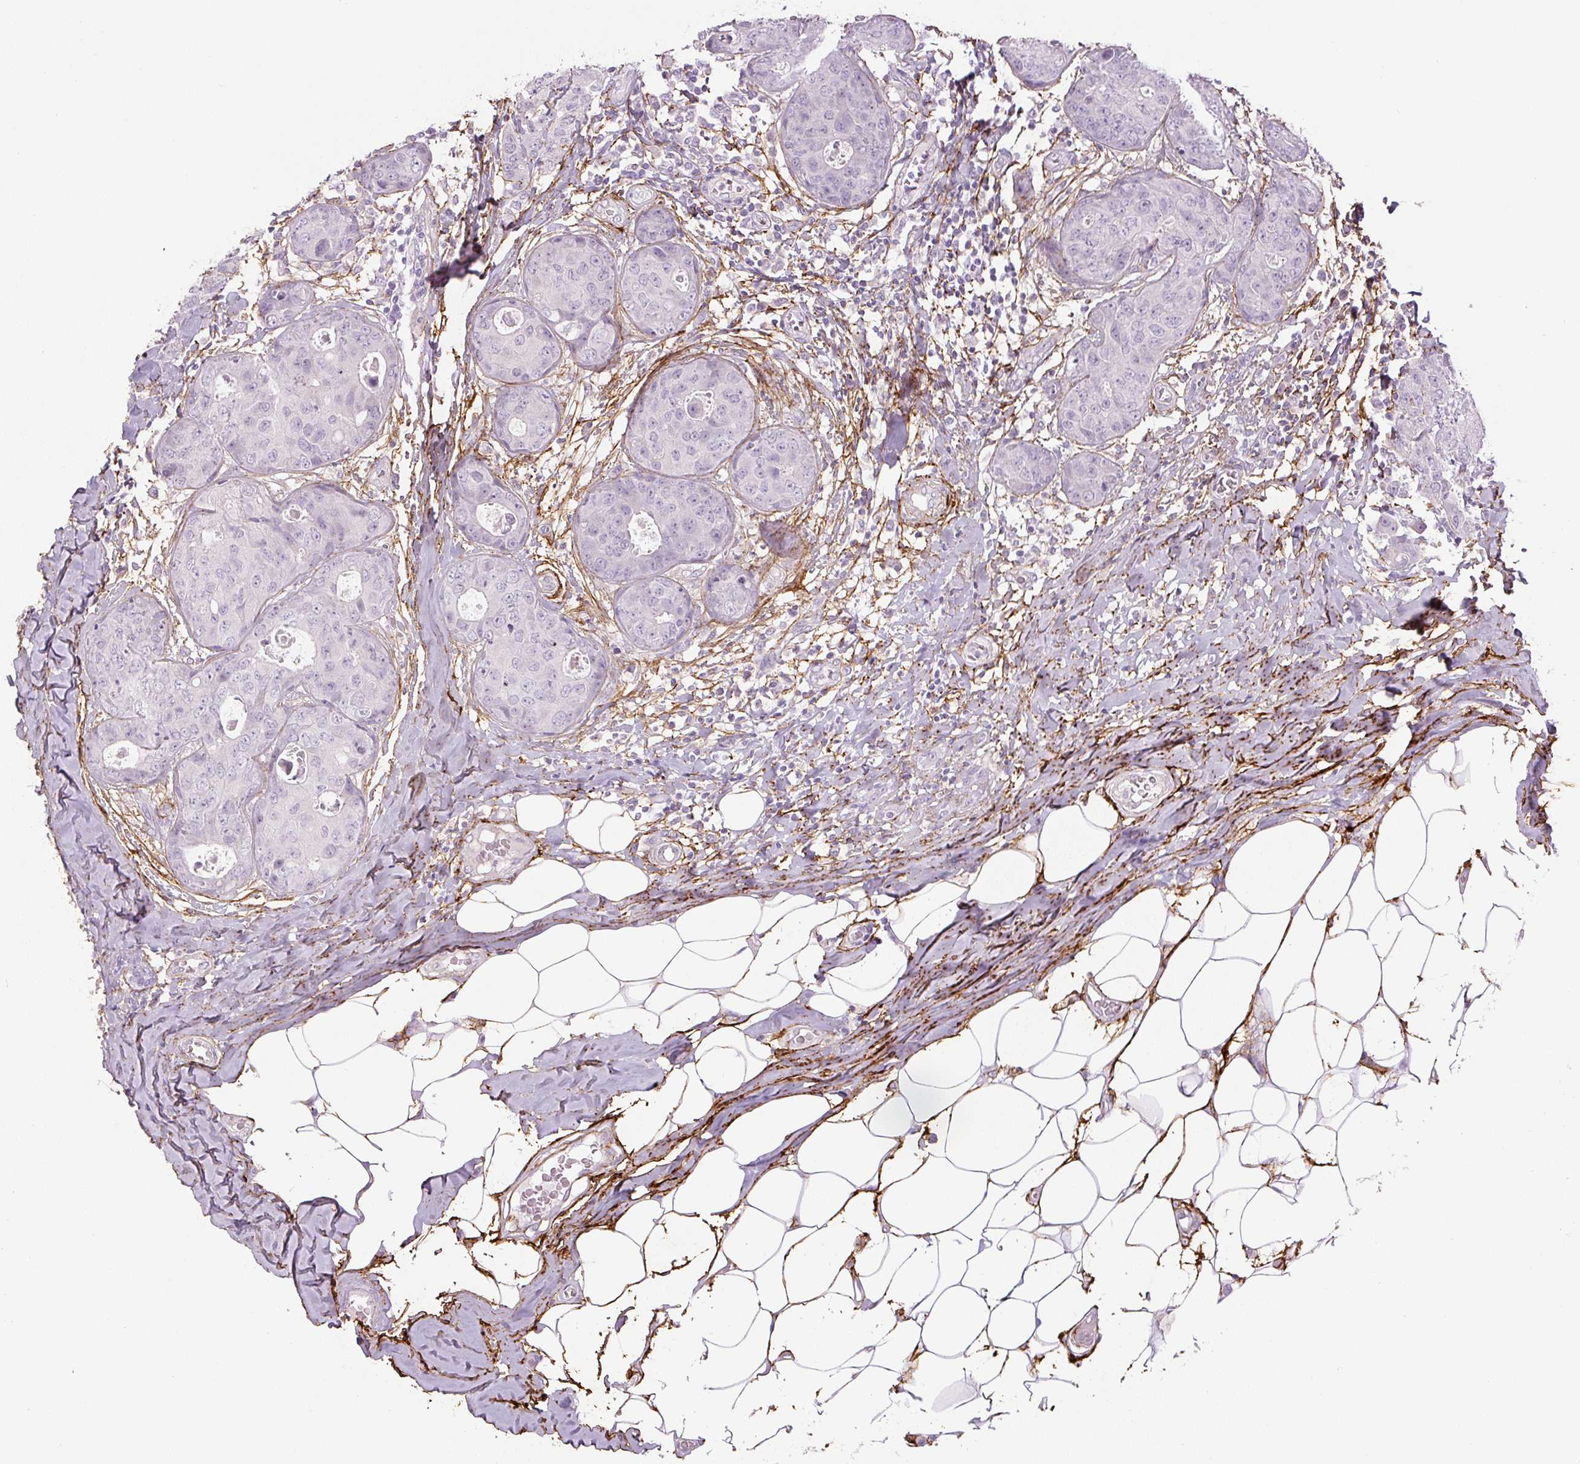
{"staining": {"intensity": "negative", "quantity": "none", "location": "none"}, "tissue": "breast cancer", "cell_type": "Tumor cells", "image_type": "cancer", "snomed": [{"axis": "morphology", "description": "Duct carcinoma"}, {"axis": "topography", "description": "Breast"}], "caption": "This photomicrograph is of intraductal carcinoma (breast) stained with IHC to label a protein in brown with the nuclei are counter-stained blue. There is no positivity in tumor cells. (DAB (3,3'-diaminobenzidine) IHC with hematoxylin counter stain).", "gene": "FBN1", "patient": {"sex": "female", "age": 43}}